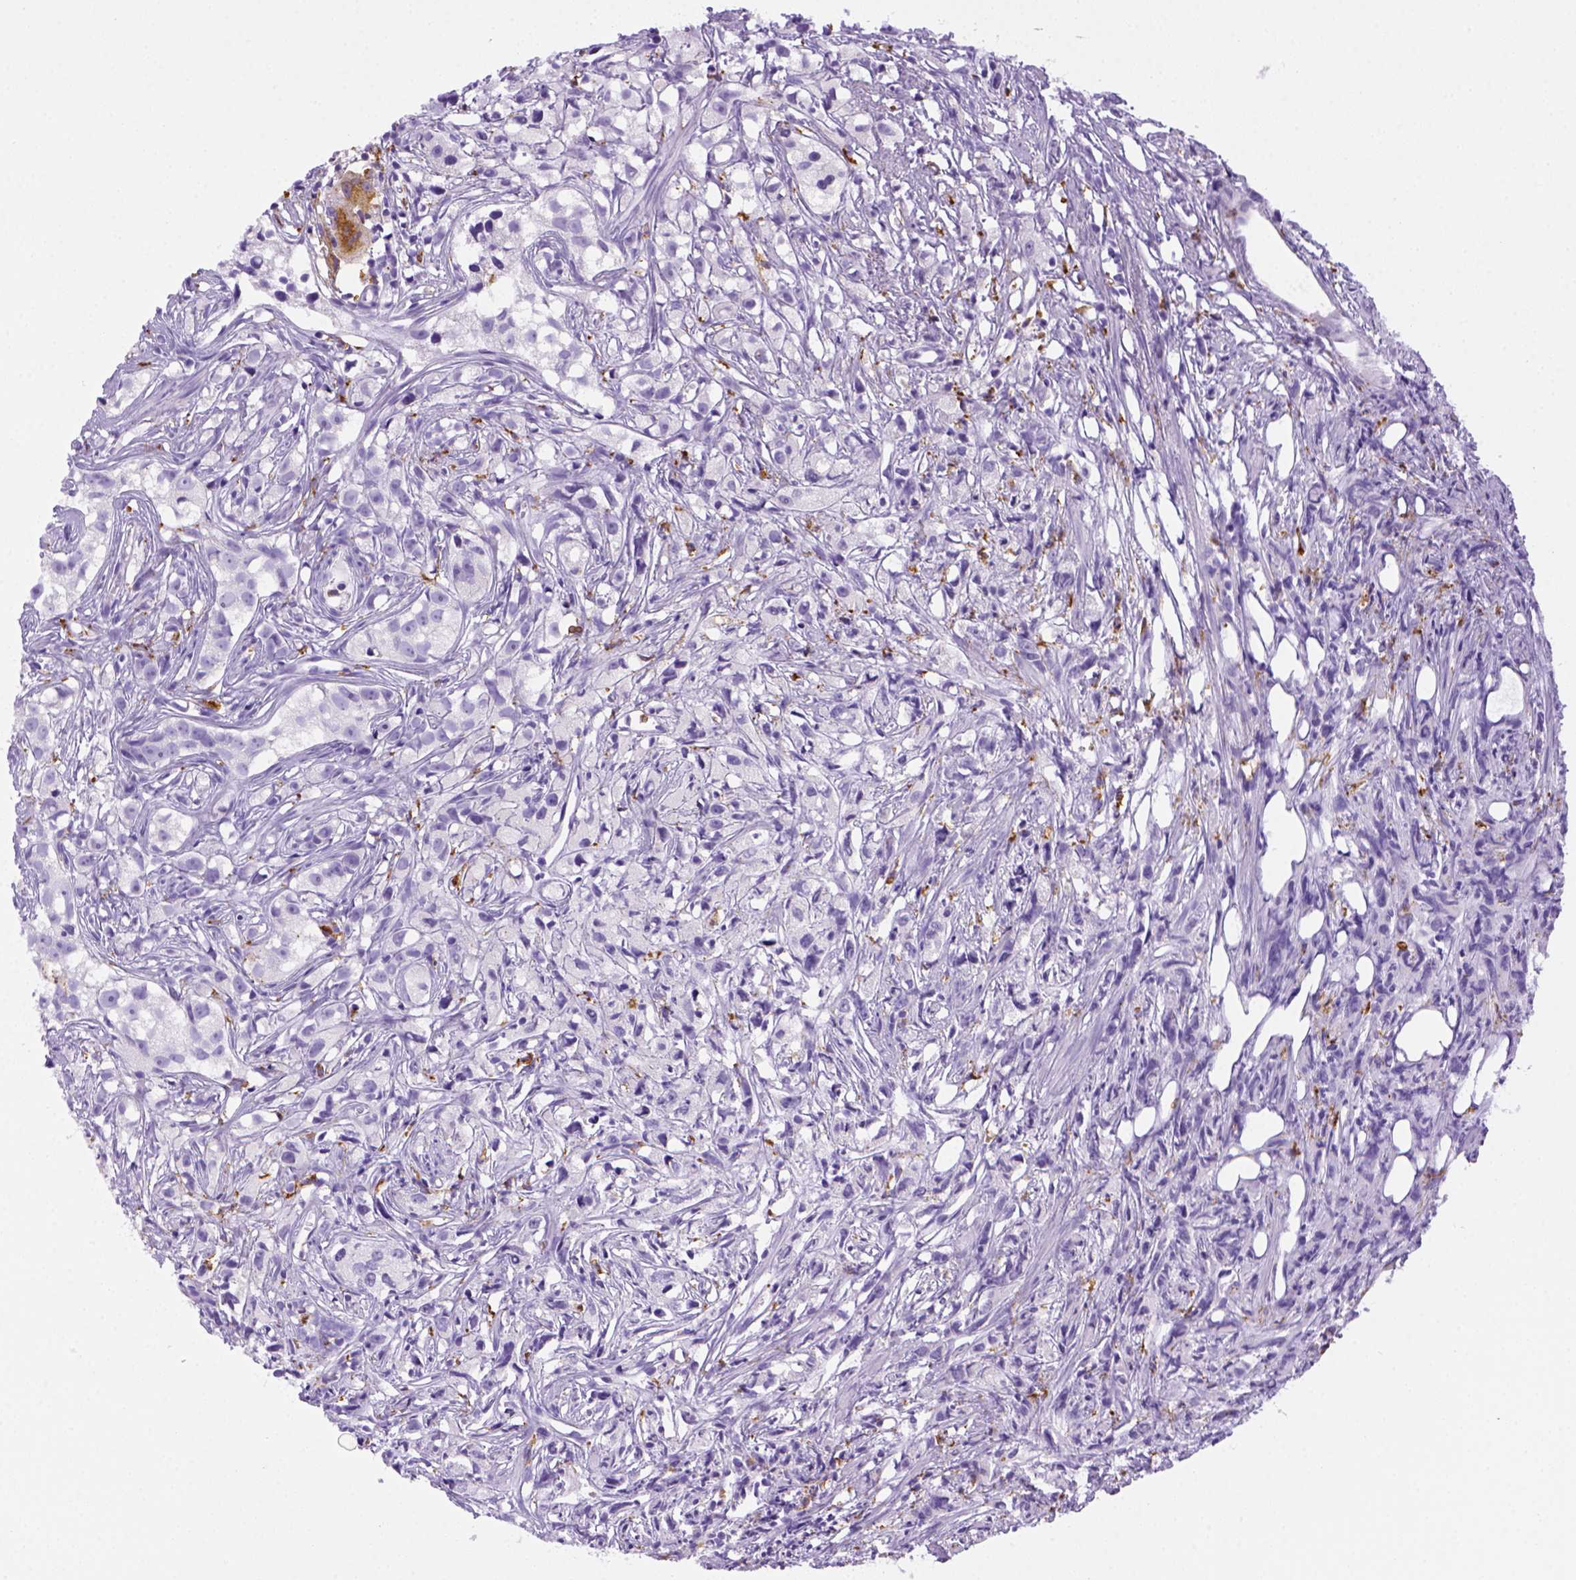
{"staining": {"intensity": "negative", "quantity": "none", "location": "none"}, "tissue": "prostate cancer", "cell_type": "Tumor cells", "image_type": "cancer", "snomed": [{"axis": "morphology", "description": "Adenocarcinoma, High grade"}, {"axis": "topography", "description": "Prostate"}], "caption": "Micrograph shows no protein expression in tumor cells of prostate cancer (high-grade adenocarcinoma) tissue.", "gene": "CD68", "patient": {"sex": "male", "age": 68}}